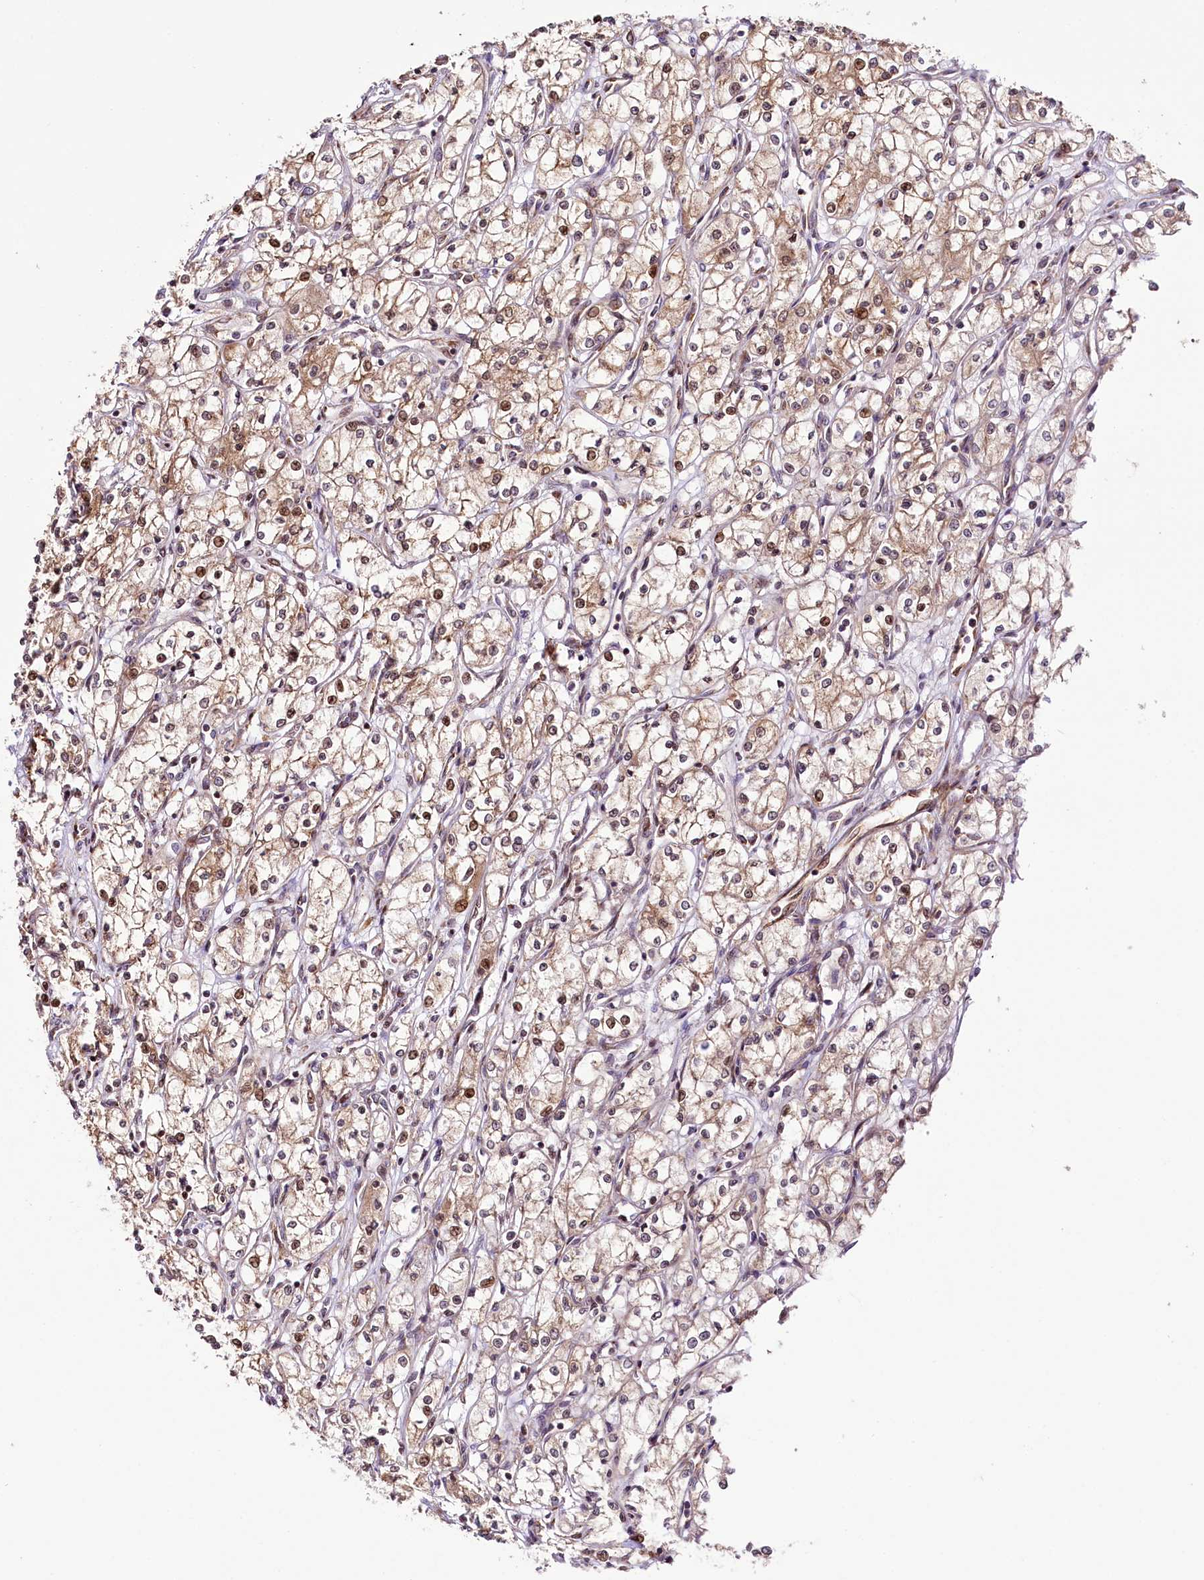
{"staining": {"intensity": "weak", "quantity": ">75%", "location": "cytoplasmic/membranous,nuclear"}, "tissue": "renal cancer", "cell_type": "Tumor cells", "image_type": "cancer", "snomed": [{"axis": "morphology", "description": "Adenocarcinoma, NOS"}, {"axis": "topography", "description": "Kidney"}], "caption": "Brown immunohistochemical staining in human renal cancer (adenocarcinoma) reveals weak cytoplasmic/membranous and nuclear positivity in about >75% of tumor cells. (brown staining indicates protein expression, while blue staining denotes nuclei).", "gene": "CUTC", "patient": {"sex": "male", "age": 59}}